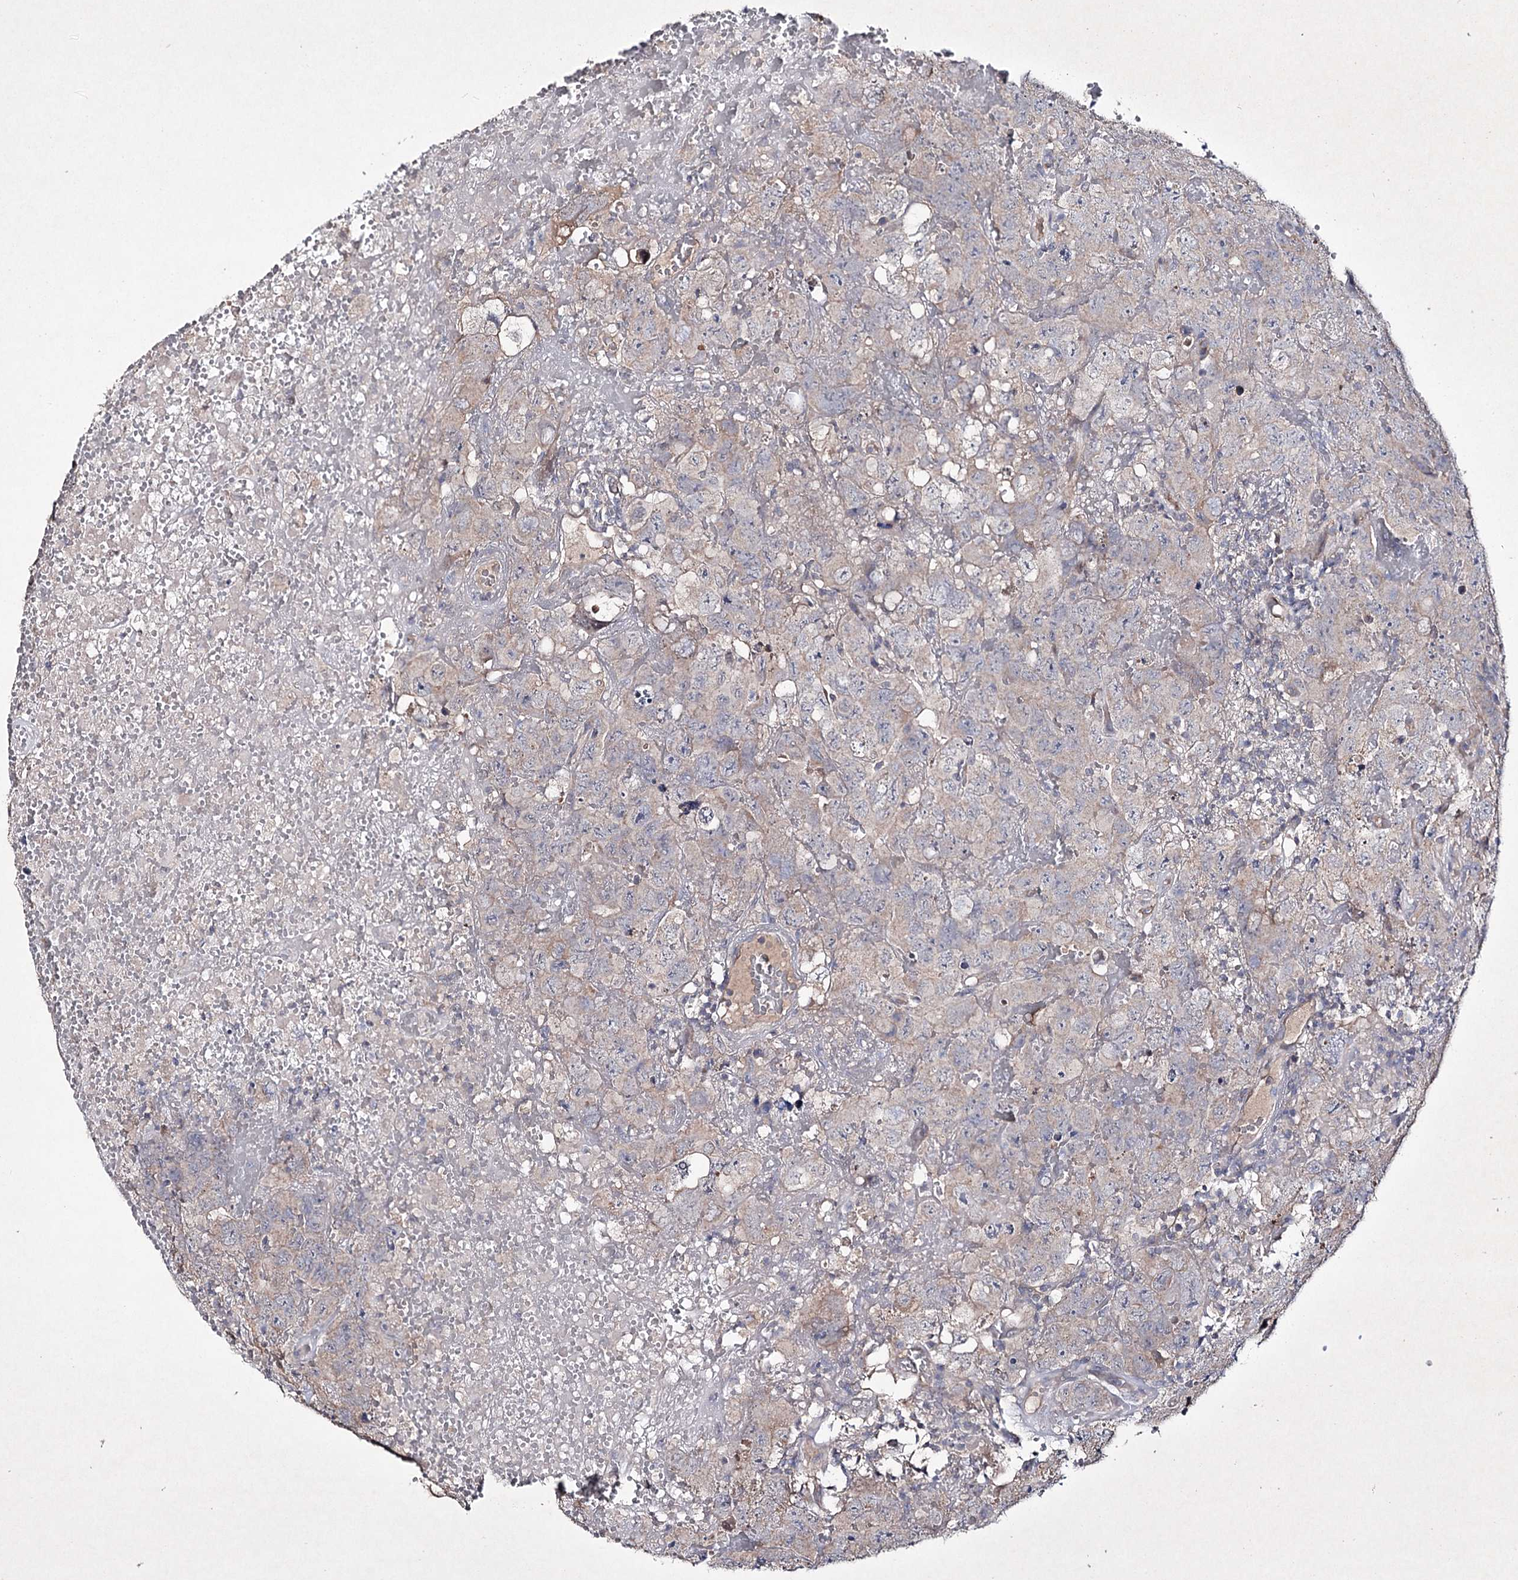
{"staining": {"intensity": "negative", "quantity": "none", "location": "none"}, "tissue": "testis cancer", "cell_type": "Tumor cells", "image_type": "cancer", "snomed": [{"axis": "morphology", "description": "Carcinoma, Embryonal, NOS"}, {"axis": "topography", "description": "Testis"}], "caption": "DAB (3,3'-diaminobenzidine) immunohistochemical staining of human testis cancer (embryonal carcinoma) reveals no significant positivity in tumor cells.", "gene": "SEMA4G", "patient": {"sex": "male", "age": 45}}